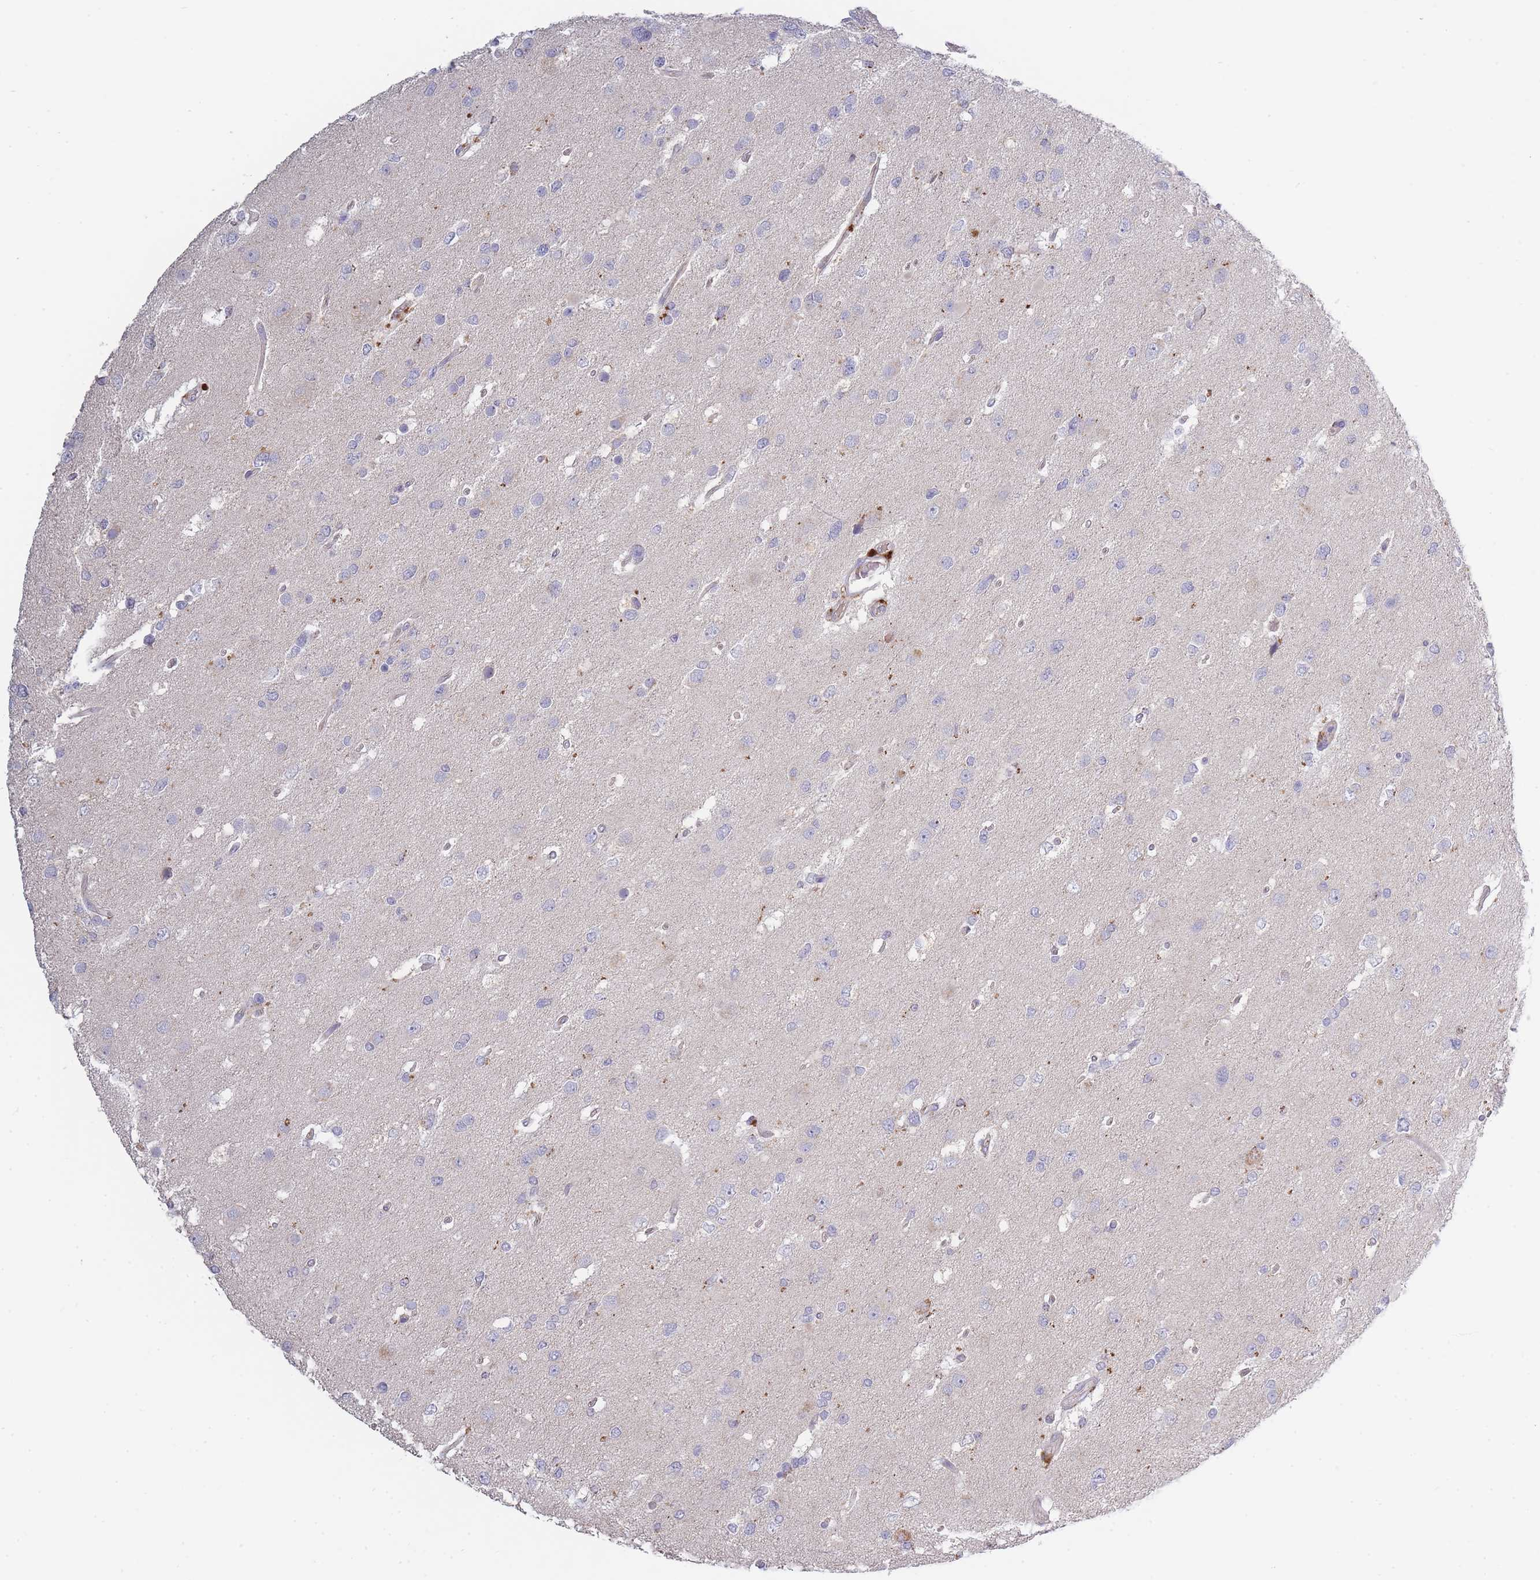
{"staining": {"intensity": "negative", "quantity": "none", "location": "none"}, "tissue": "glioma", "cell_type": "Tumor cells", "image_type": "cancer", "snomed": [{"axis": "morphology", "description": "Glioma, malignant, High grade"}, {"axis": "topography", "description": "Brain"}], "caption": "Immunohistochemistry (IHC) of human glioma shows no staining in tumor cells.", "gene": "TRIM61", "patient": {"sex": "male", "age": 53}}